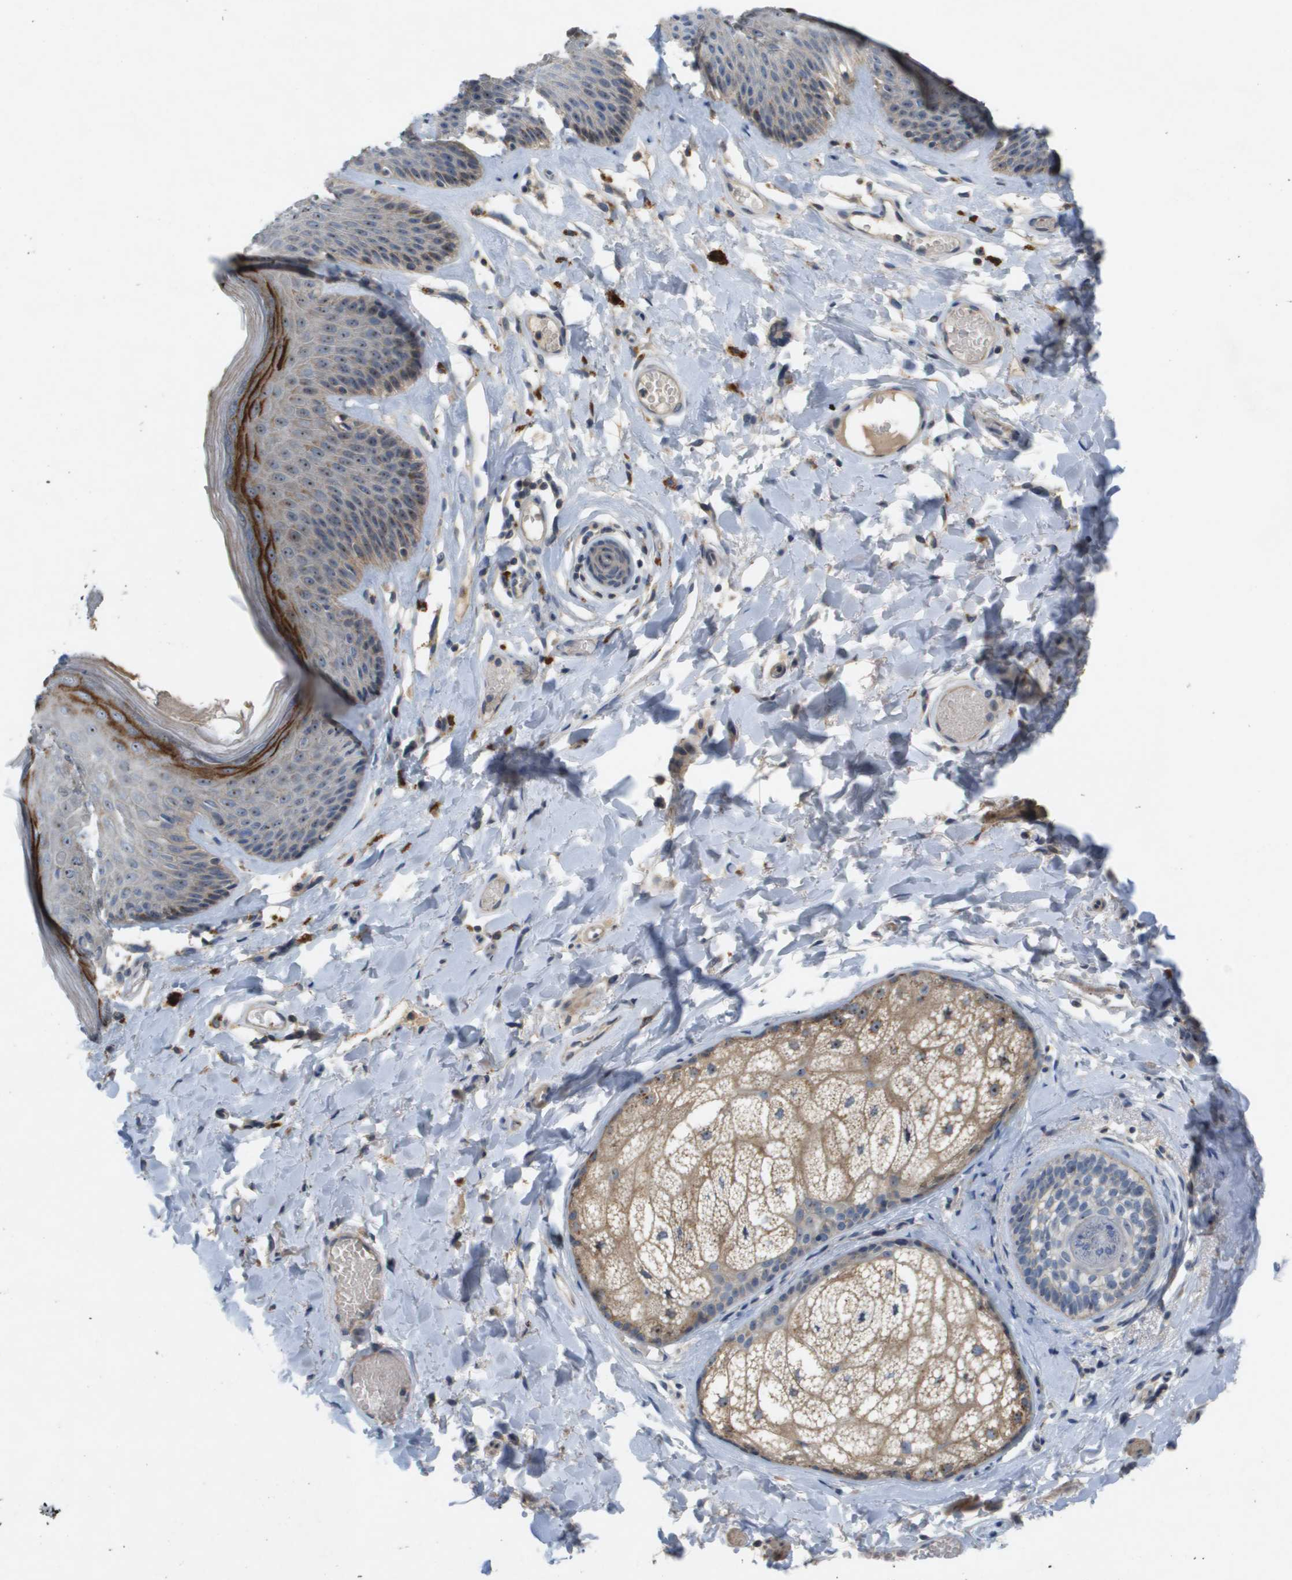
{"staining": {"intensity": "strong", "quantity": "<25%", "location": "cytoplasmic/membranous"}, "tissue": "skin", "cell_type": "Epidermal cells", "image_type": "normal", "snomed": [{"axis": "morphology", "description": "Normal tissue, NOS"}, {"axis": "topography", "description": "Vulva"}], "caption": "This micrograph reveals IHC staining of unremarkable skin, with medium strong cytoplasmic/membranous staining in about <25% of epidermal cells.", "gene": "B3GNT5", "patient": {"sex": "female", "age": 73}}